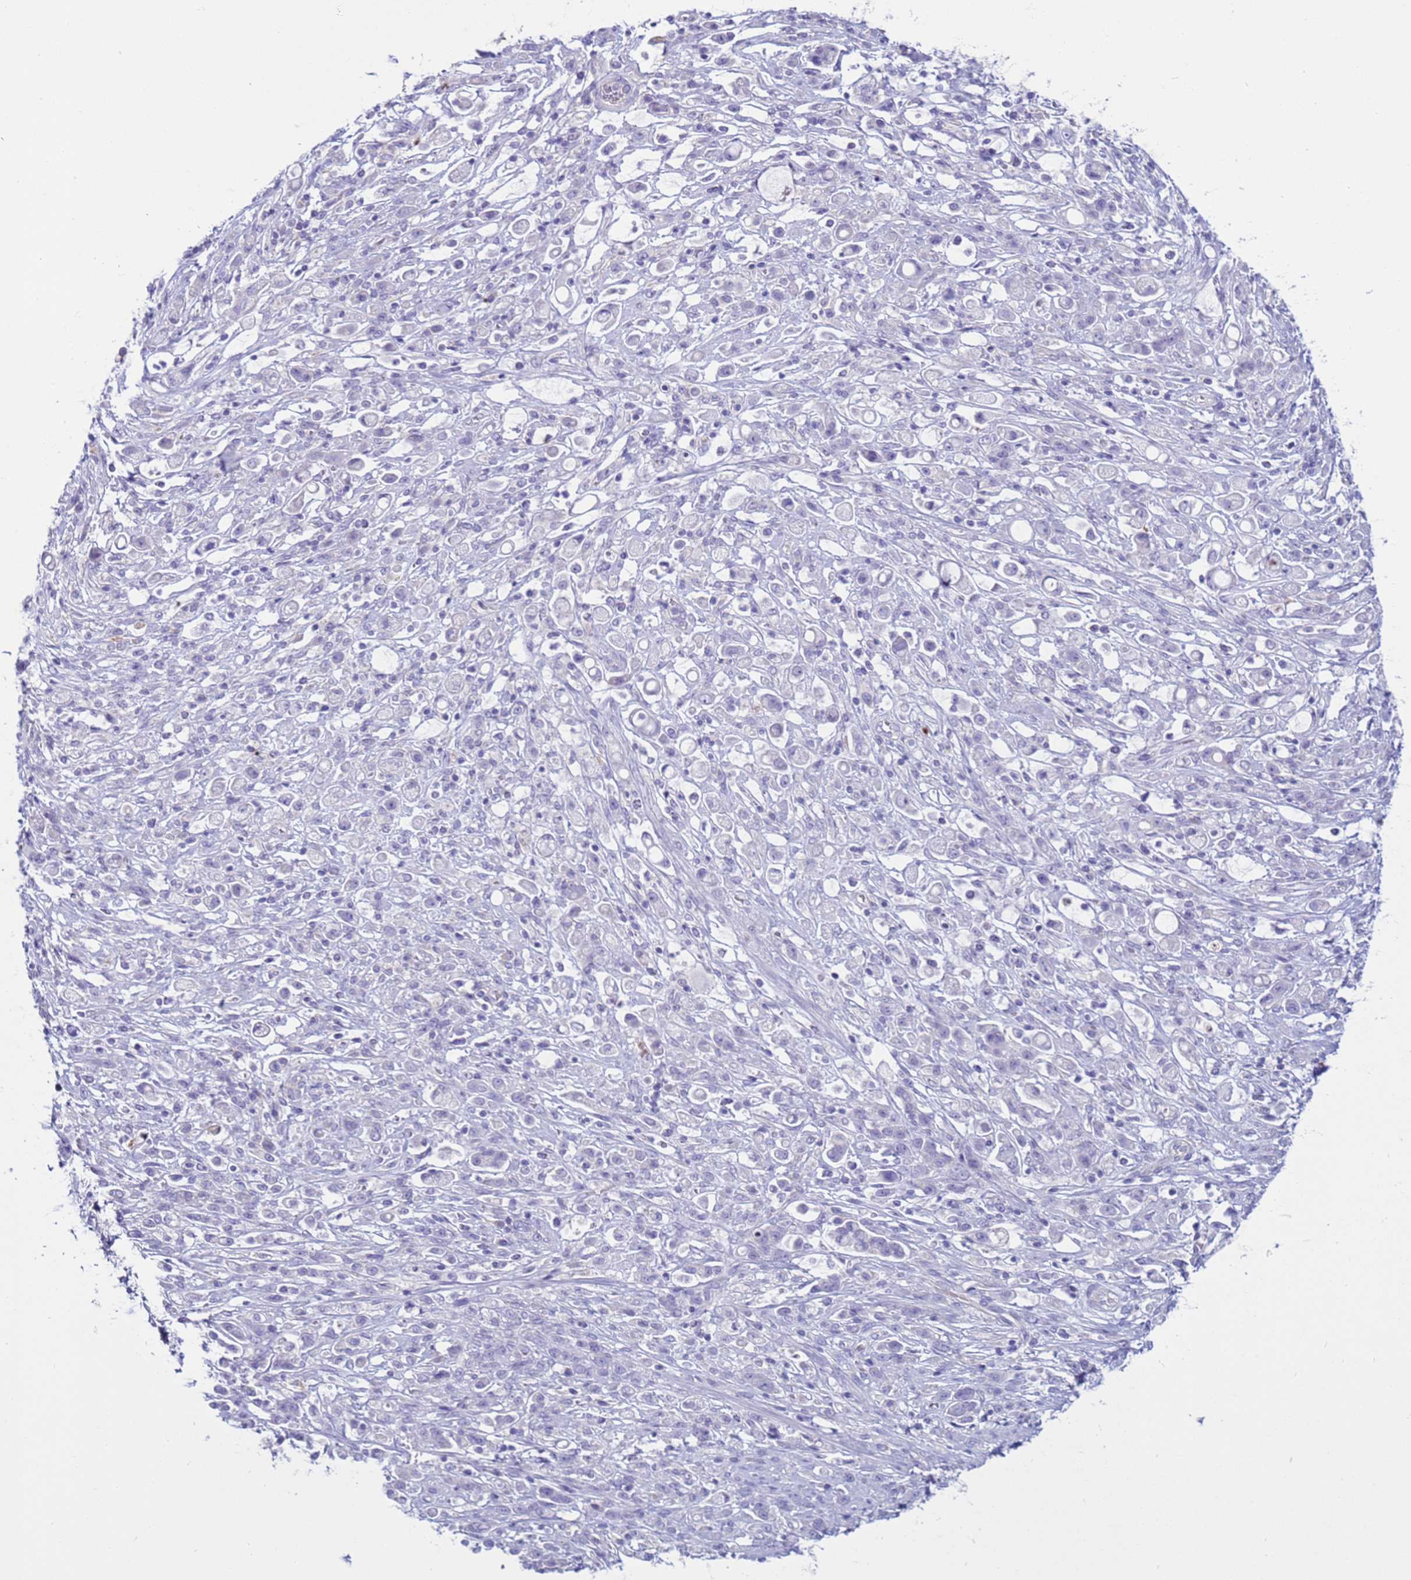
{"staining": {"intensity": "negative", "quantity": "none", "location": "none"}, "tissue": "stomach cancer", "cell_type": "Tumor cells", "image_type": "cancer", "snomed": [{"axis": "morphology", "description": "Adenocarcinoma, NOS"}, {"axis": "topography", "description": "Stomach"}], "caption": "Immunohistochemistry (IHC) of stomach adenocarcinoma reveals no expression in tumor cells.", "gene": "CST4", "patient": {"sex": "female", "age": 60}}